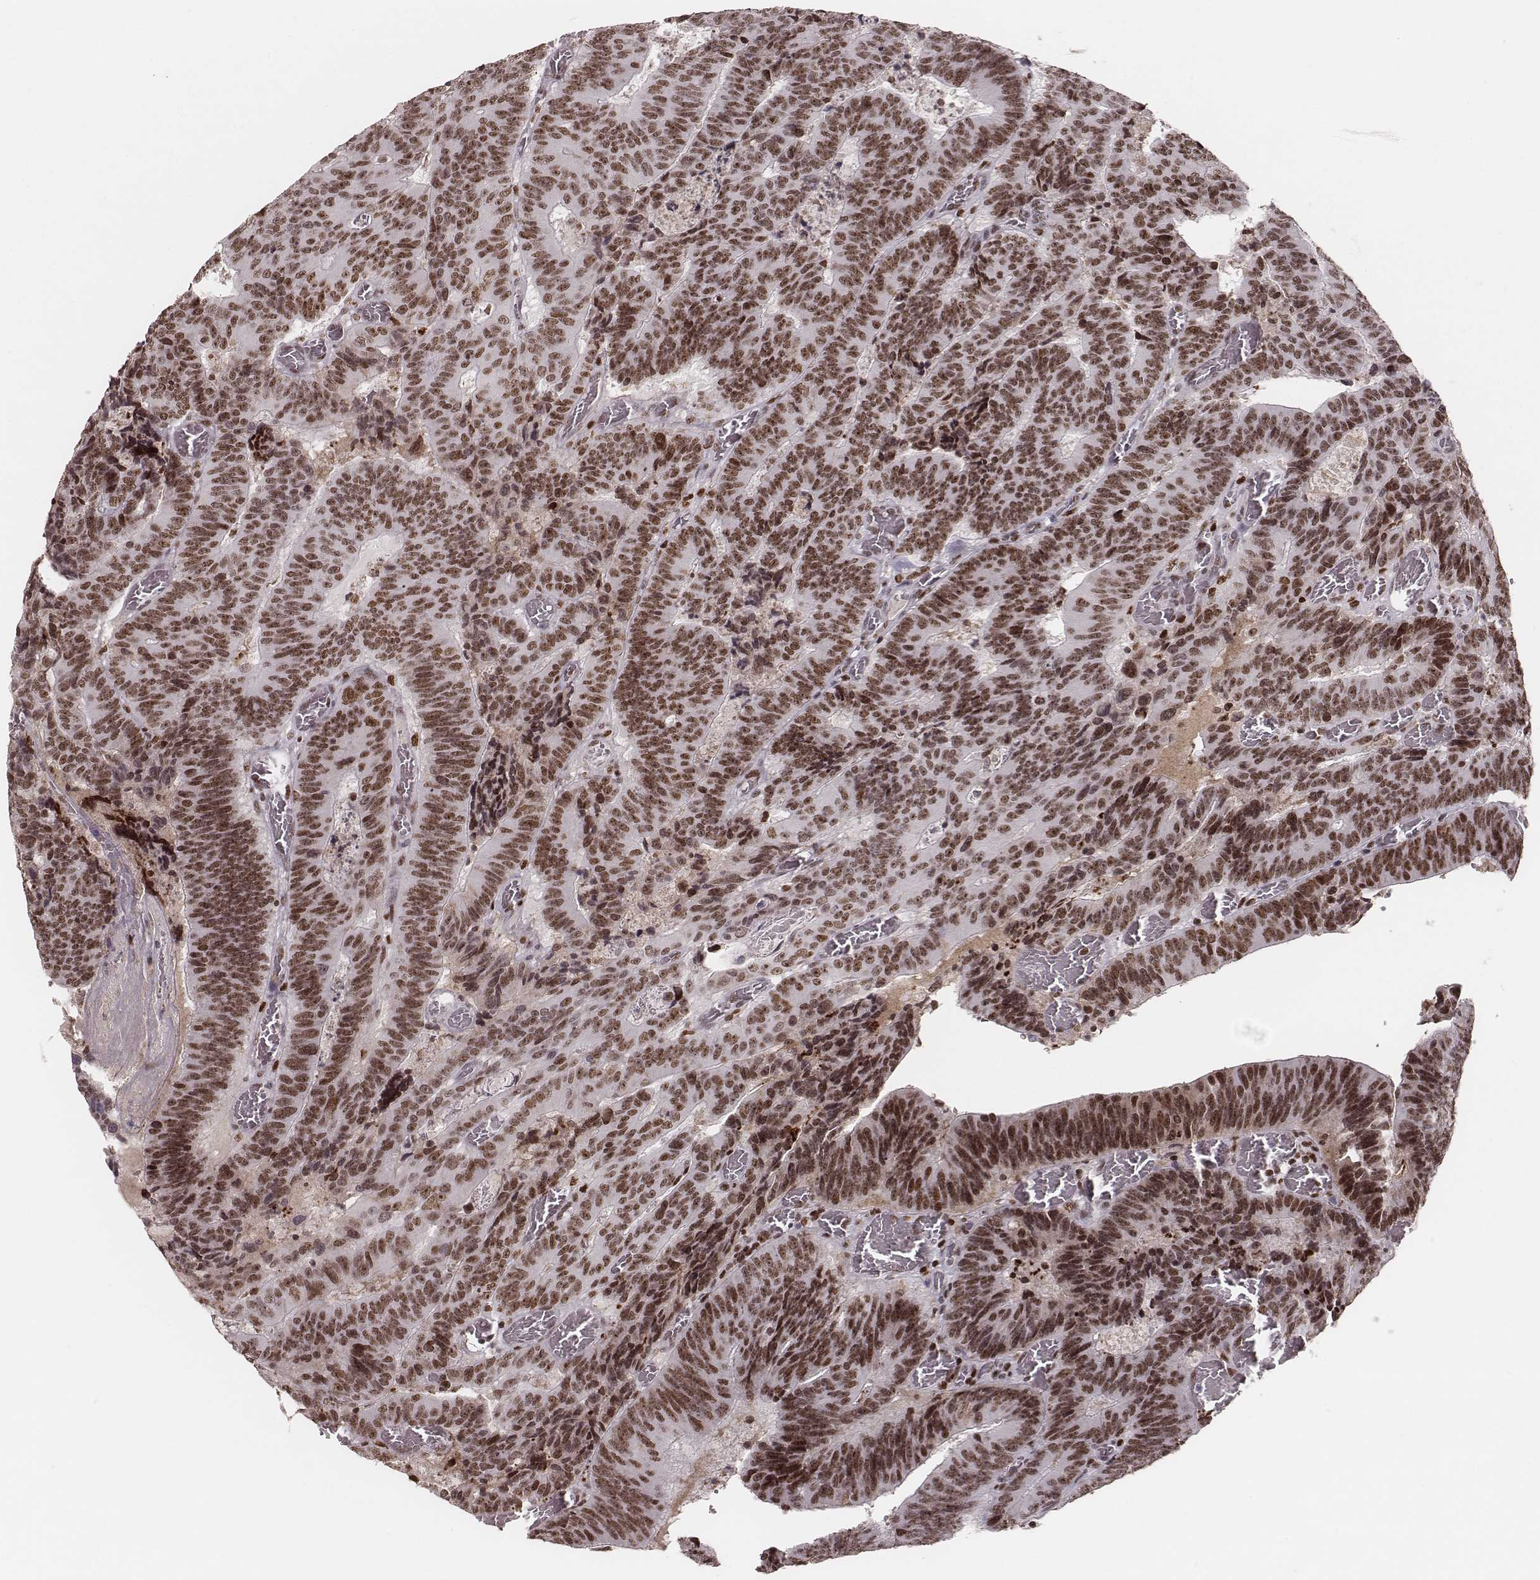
{"staining": {"intensity": "moderate", "quantity": ">75%", "location": "nuclear"}, "tissue": "colorectal cancer", "cell_type": "Tumor cells", "image_type": "cancer", "snomed": [{"axis": "morphology", "description": "Adenocarcinoma, NOS"}, {"axis": "topography", "description": "Colon"}], "caption": "Colorectal cancer stained with a brown dye shows moderate nuclear positive expression in about >75% of tumor cells.", "gene": "PARP1", "patient": {"sex": "female", "age": 82}}